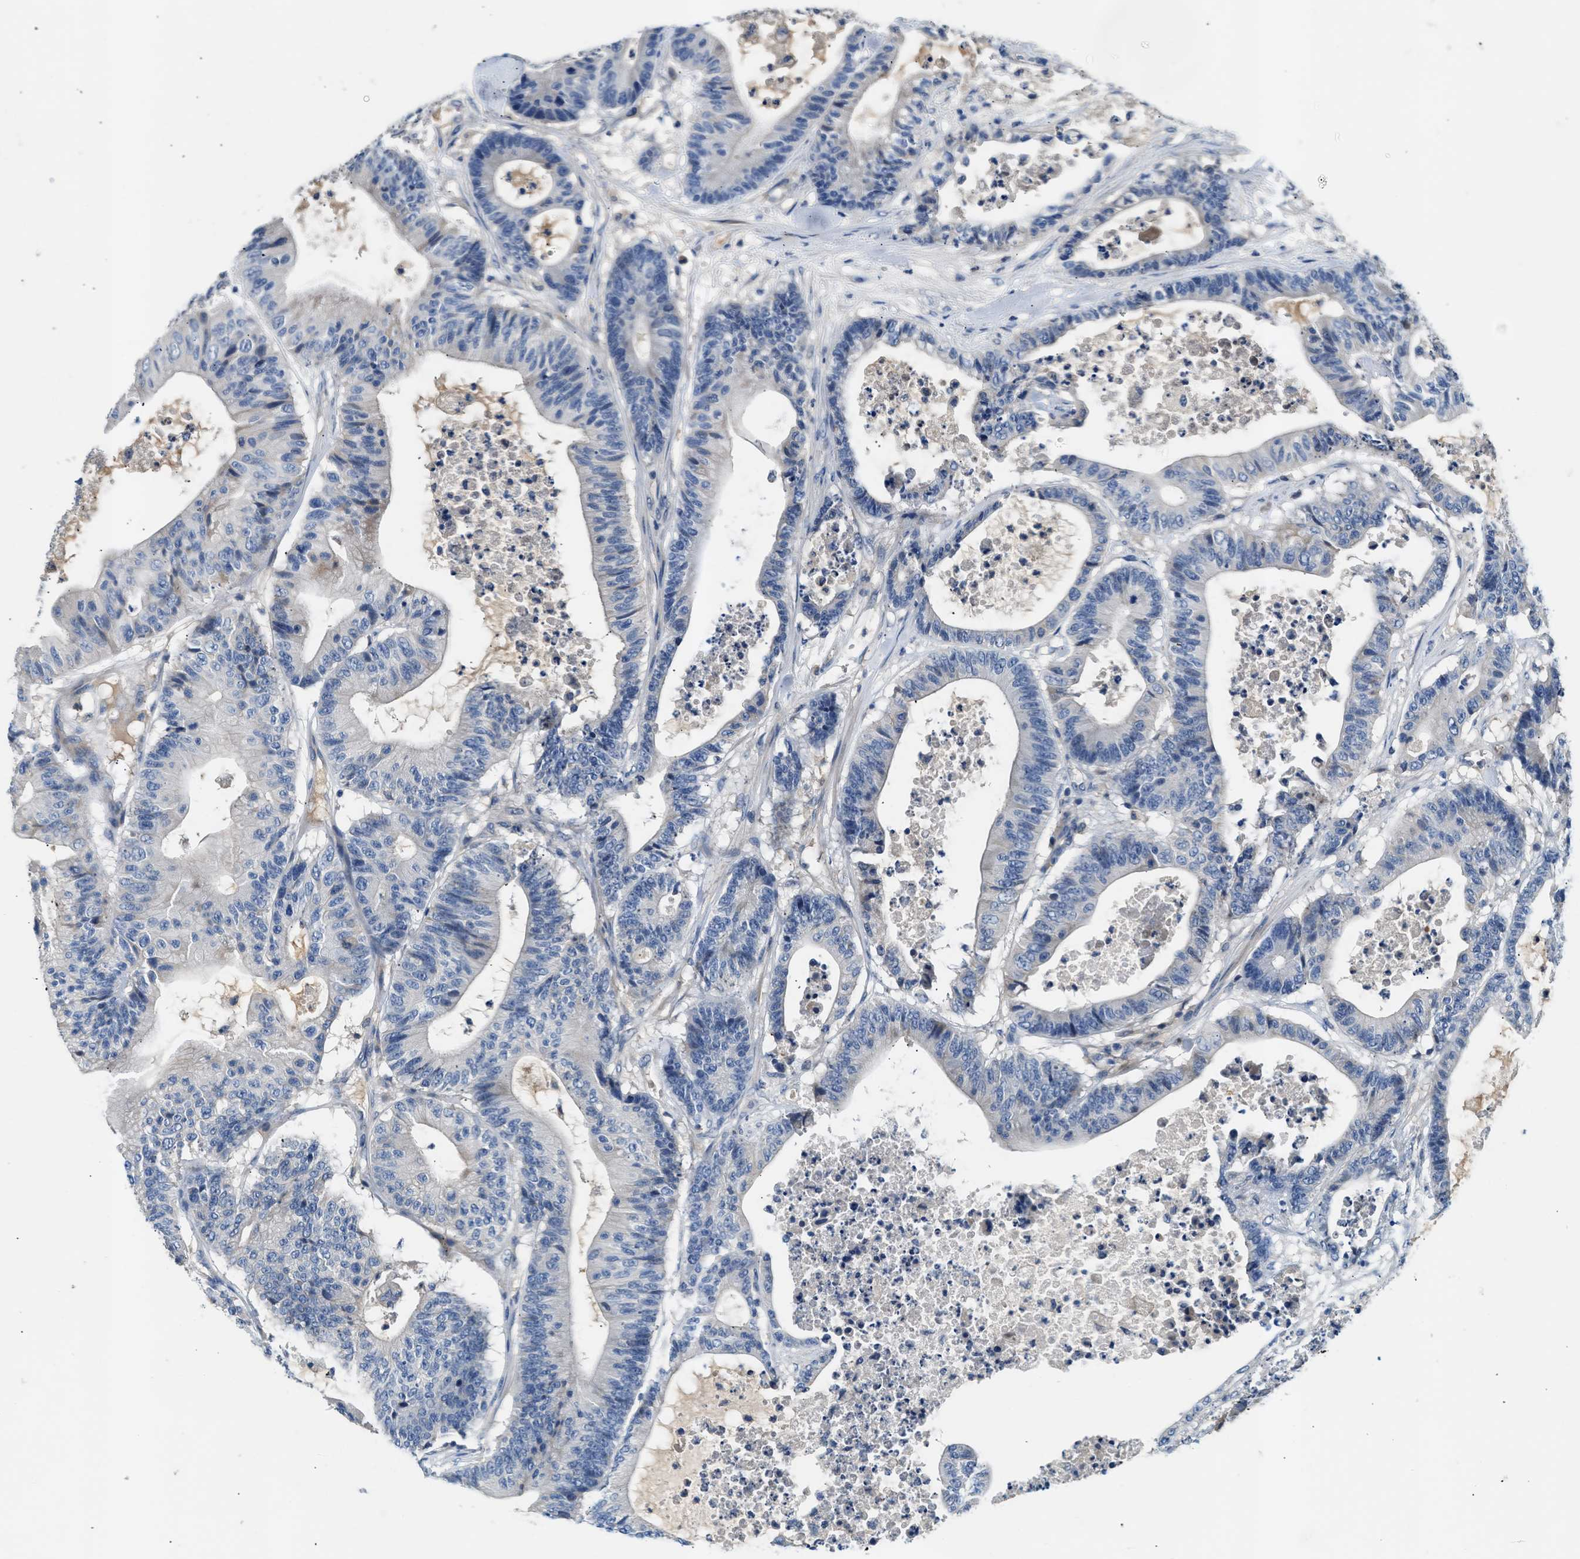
{"staining": {"intensity": "negative", "quantity": "none", "location": "none"}, "tissue": "colorectal cancer", "cell_type": "Tumor cells", "image_type": "cancer", "snomed": [{"axis": "morphology", "description": "Adenocarcinoma, NOS"}, {"axis": "topography", "description": "Colon"}], "caption": "DAB immunohistochemical staining of colorectal adenocarcinoma shows no significant expression in tumor cells. Nuclei are stained in blue.", "gene": "RWDD2B", "patient": {"sex": "female", "age": 84}}